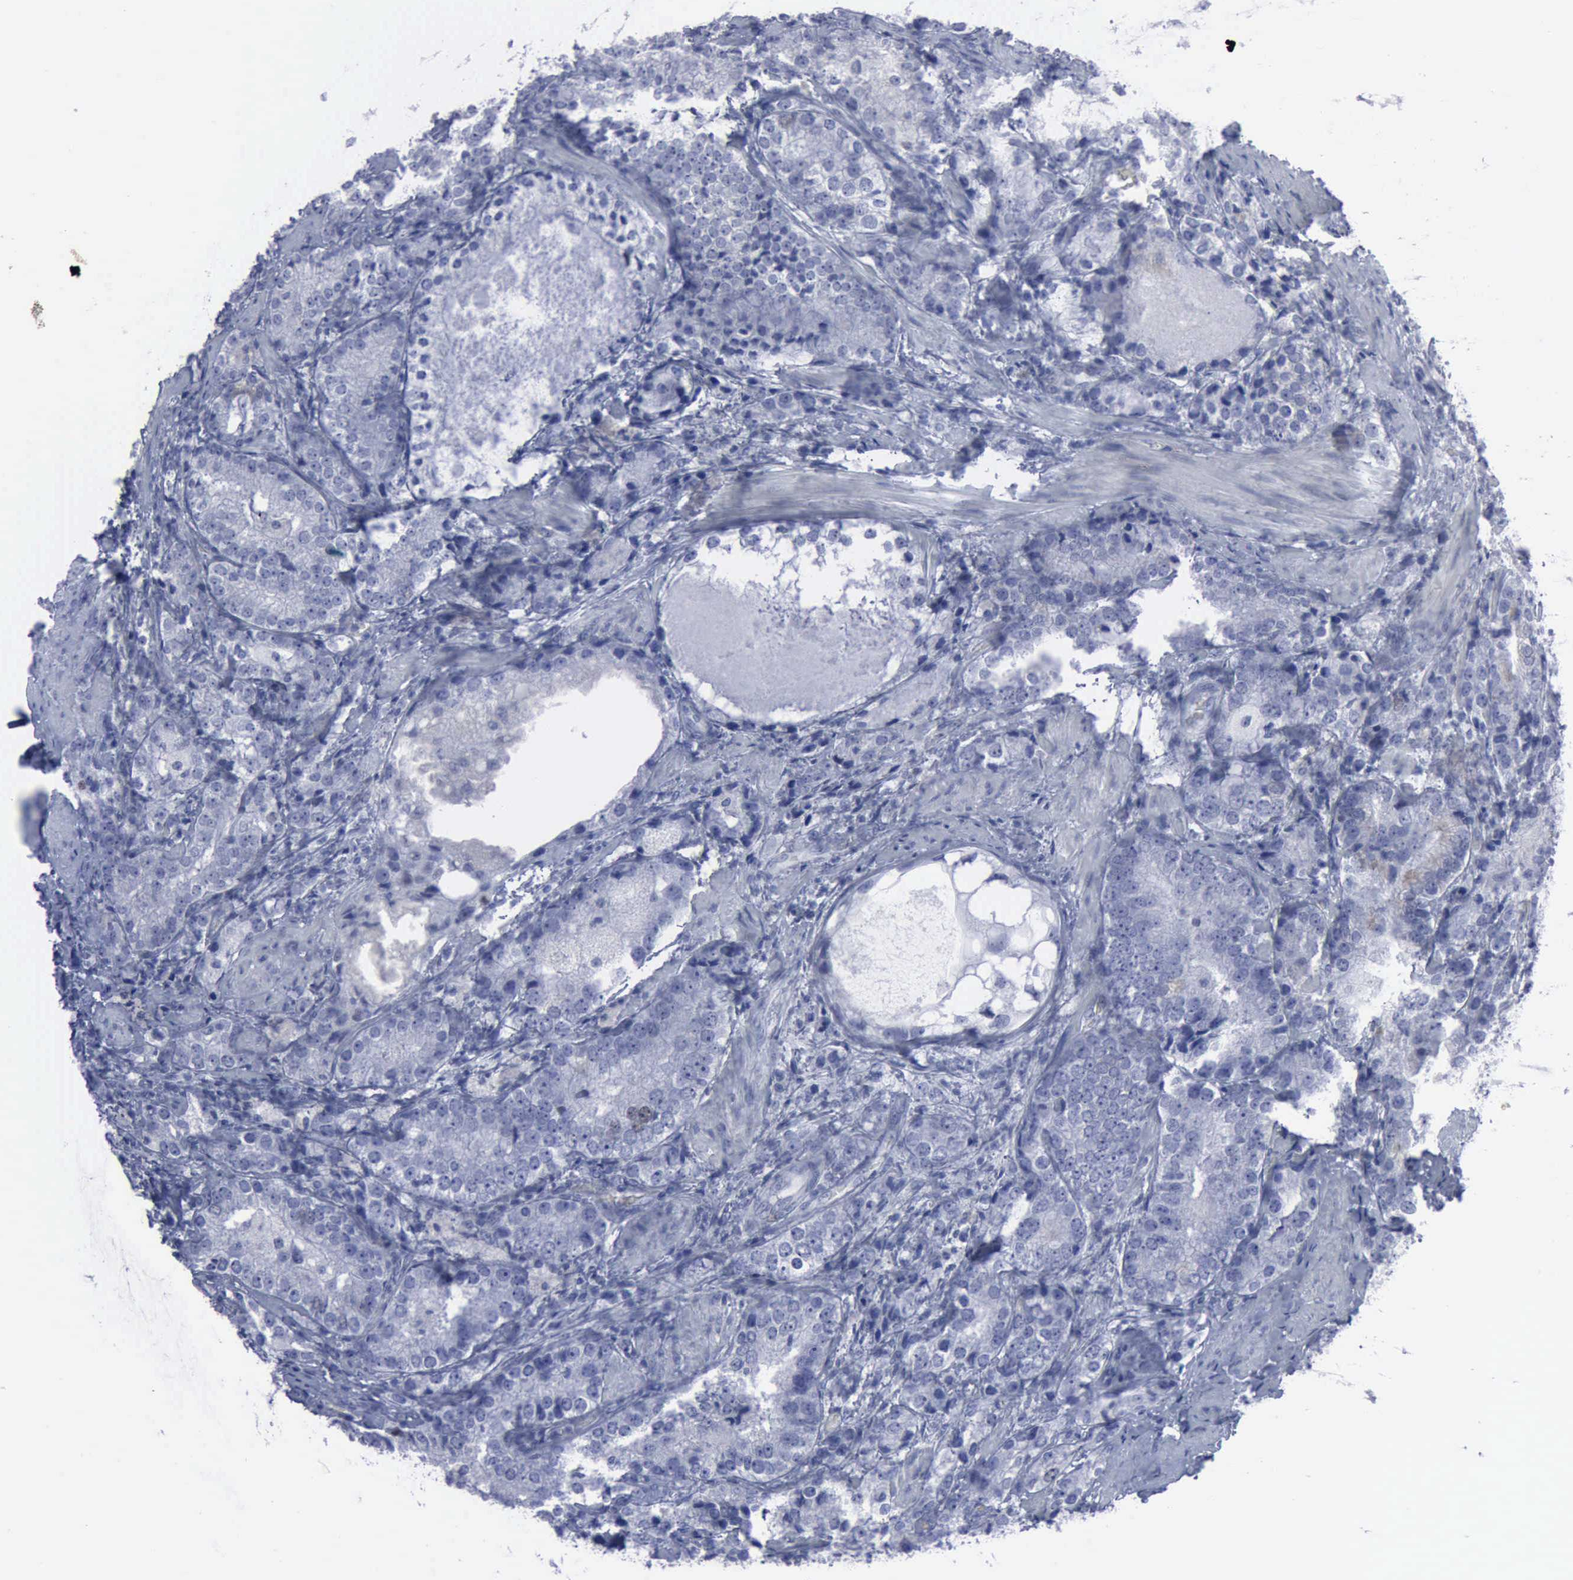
{"staining": {"intensity": "weak", "quantity": "<25%", "location": "nuclear"}, "tissue": "prostate cancer", "cell_type": "Tumor cells", "image_type": "cancer", "snomed": [{"axis": "morphology", "description": "Adenocarcinoma, High grade"}, {"axis": "topography", "description": "Prostate"}], "caption": "Prostate high-grade adenocarcinoma stained for a protein using immunohistochemistry (IHC) reveals no expression tumor cells.", "gene": "MCM5", "patient": {"sex": "male", "age": 63}}